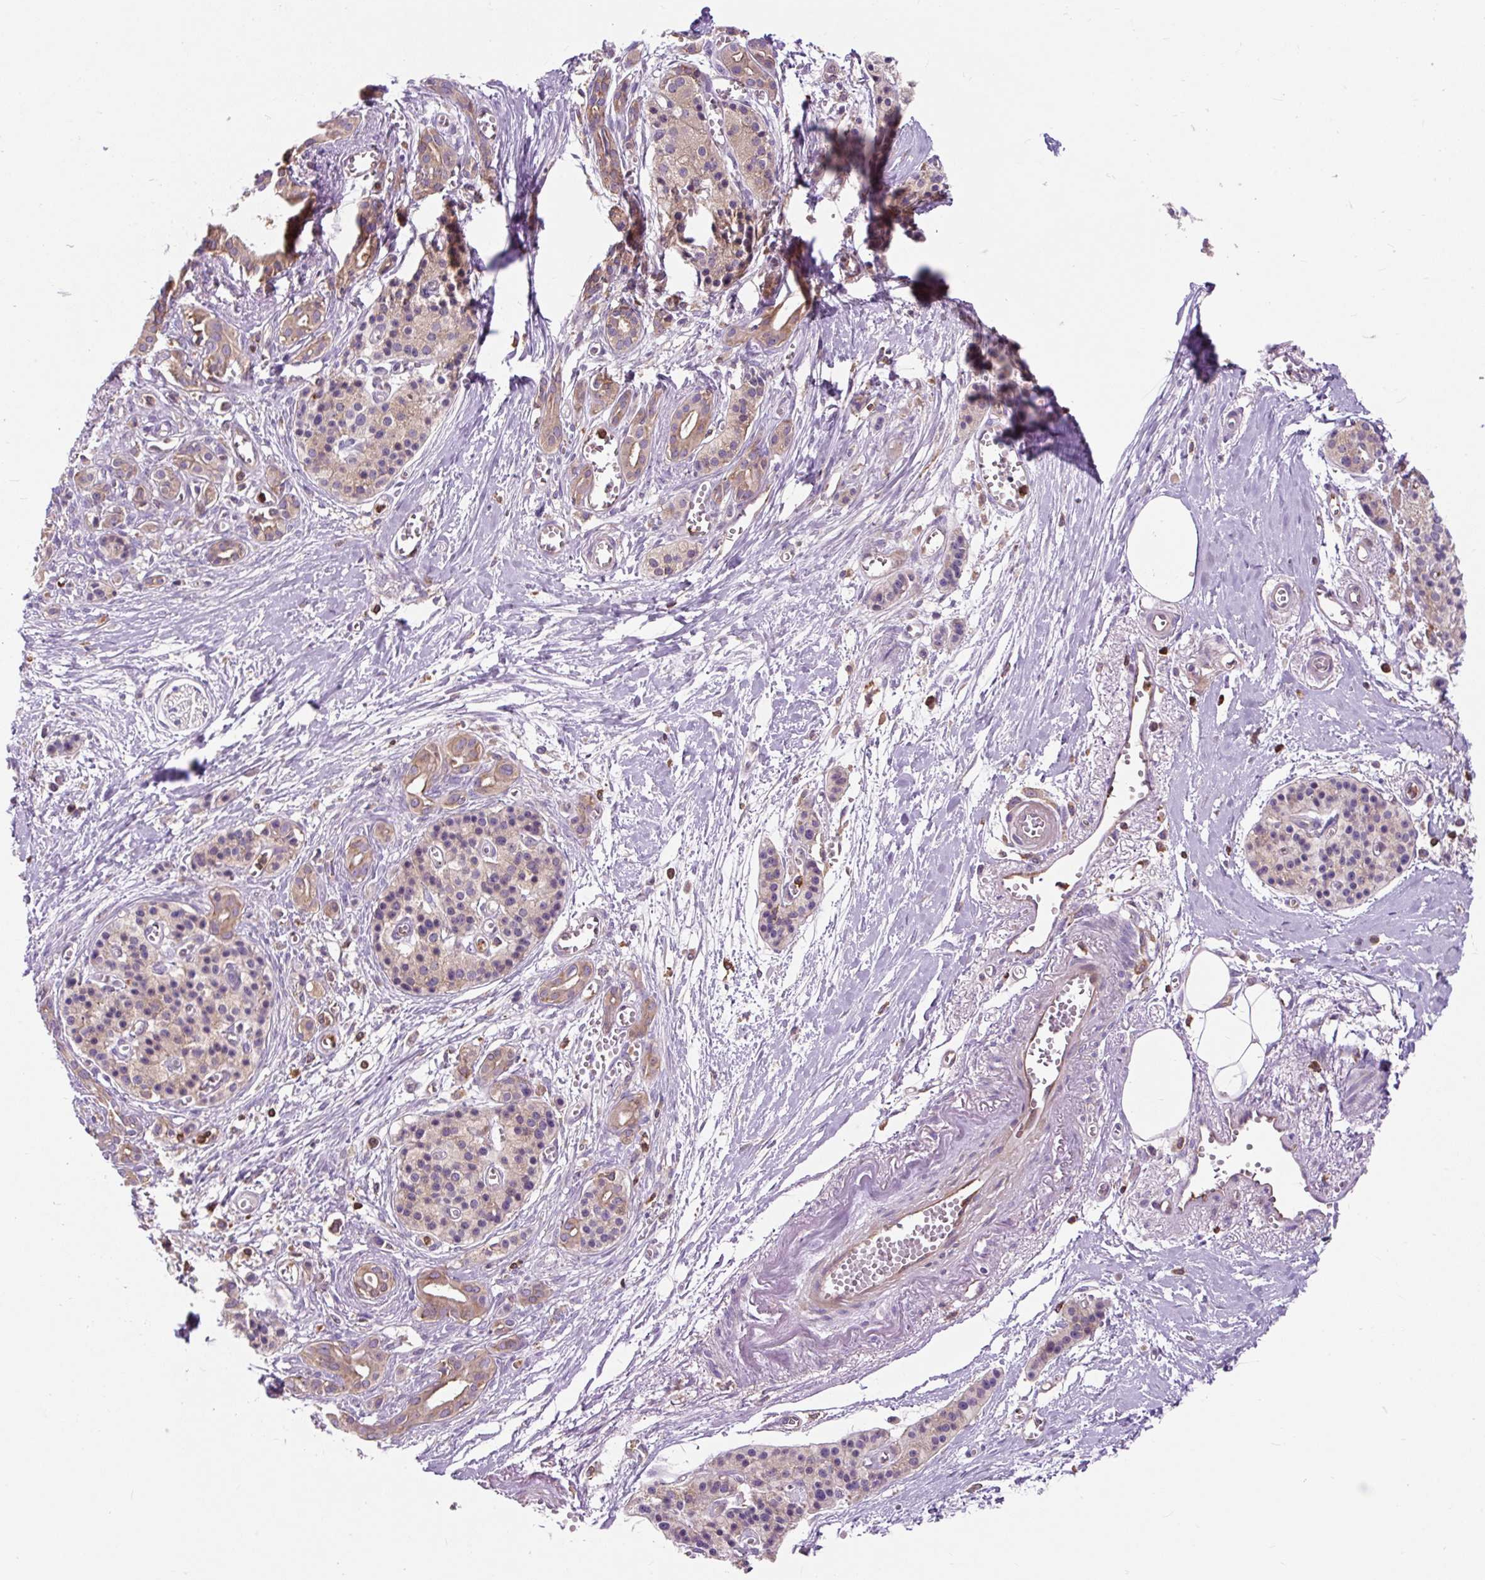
{"staining": {"intensity": "weak", "quantity": ">75%", "location": "cytoplasmic/membranous"}, "tissue": "pancreatic cancer", "cell_type": "Tumor cells", "image_type": "cancer", "snomed": [{"axis": "morphology", "description": "Adenocarcinoma, NOS"}, {"axis": "topography", "description": "Pancreas"}], "caption": "Immunohistochemical staining of pancreatic cancer (adenocarcinoma) shows low levels of weak cytoplasmic/membranous positivity in about >75% of tumor cells.", "gene": "CISD3", "patient": {"sex": "male", "age": 71}}